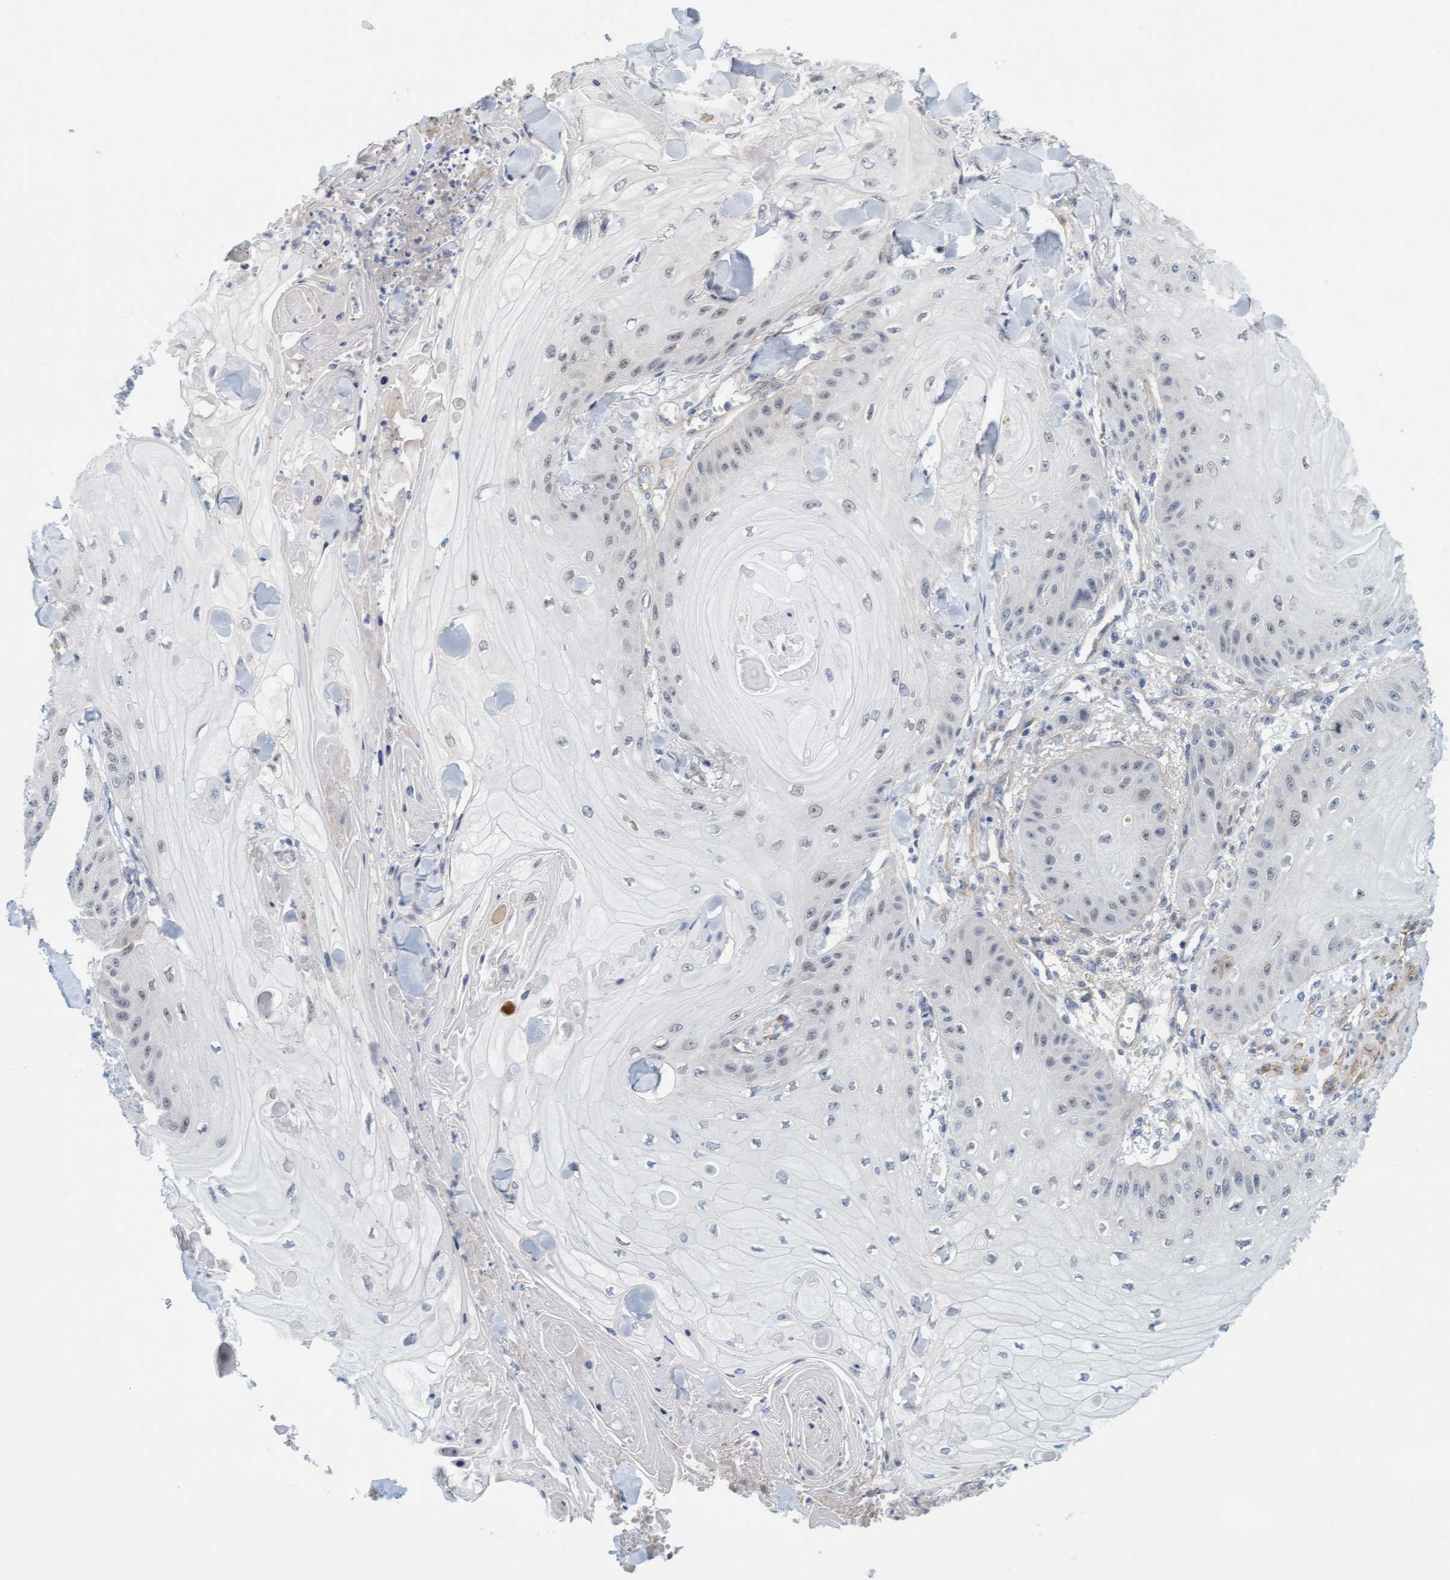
{"staining": {"intensity": "weak", "quantity": "<25%", "location": "nuclear"}, "tissue": "skin cancer", "cell_type": "Tumor cells", "image_type": "cancer", "snomed": [{"axis": "morphology", "description": "Squamous cell carcinoma, NOS"}, {"axis": "topography", "description": "Skin"}], "caption": "A histopathology image of human skin cancer (squamous cell carcinoma) is negative for staining in tumor cells. (Stains: DAB immunohistochemistry with hematoxylin counter stain, Microscopy: brightfield microscopy at high magnification).", "gene": "TSTD2", "patient": {"sex": "male", "age": 74}}